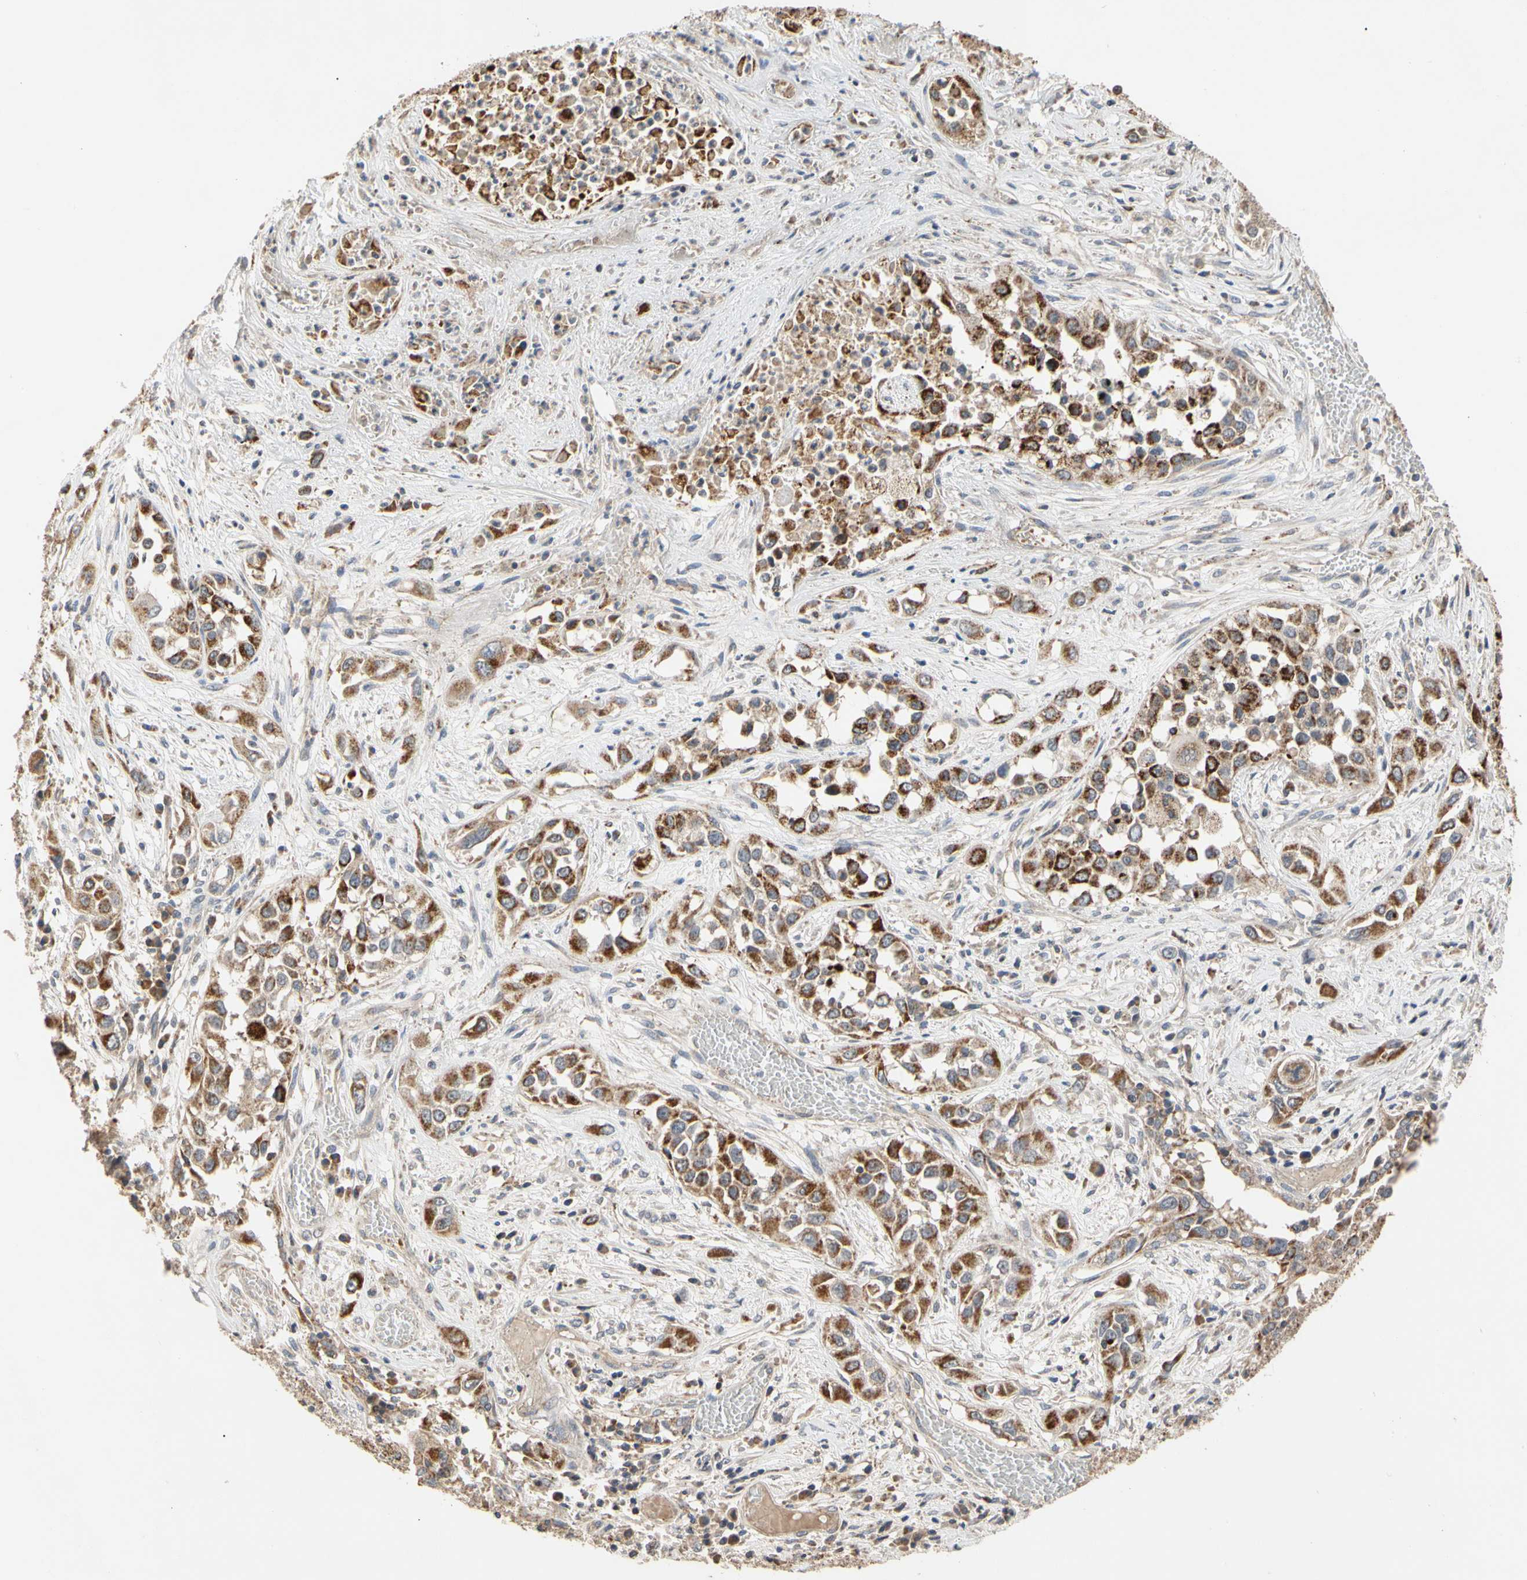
{"staining": {"intensity": "strong", "quantity": ">75%", "location": "cytoplasmic/membranous"}, "tissue": "lung cancer", "cell_type": "Tumor cells", "image_type": "cancer", "snomed": [{"axis": "morphology", "description": "Squamous cell carcinoma, NOS"}, {"axis": "topography", "description": "Lung"}], "caption": "Human squamous cell carcinoma (lung) stained with a protein marker demonstrates strong staining in tumor cells.", "gene": "GPD2", "patient": {"sex": "male", "age": 71}}